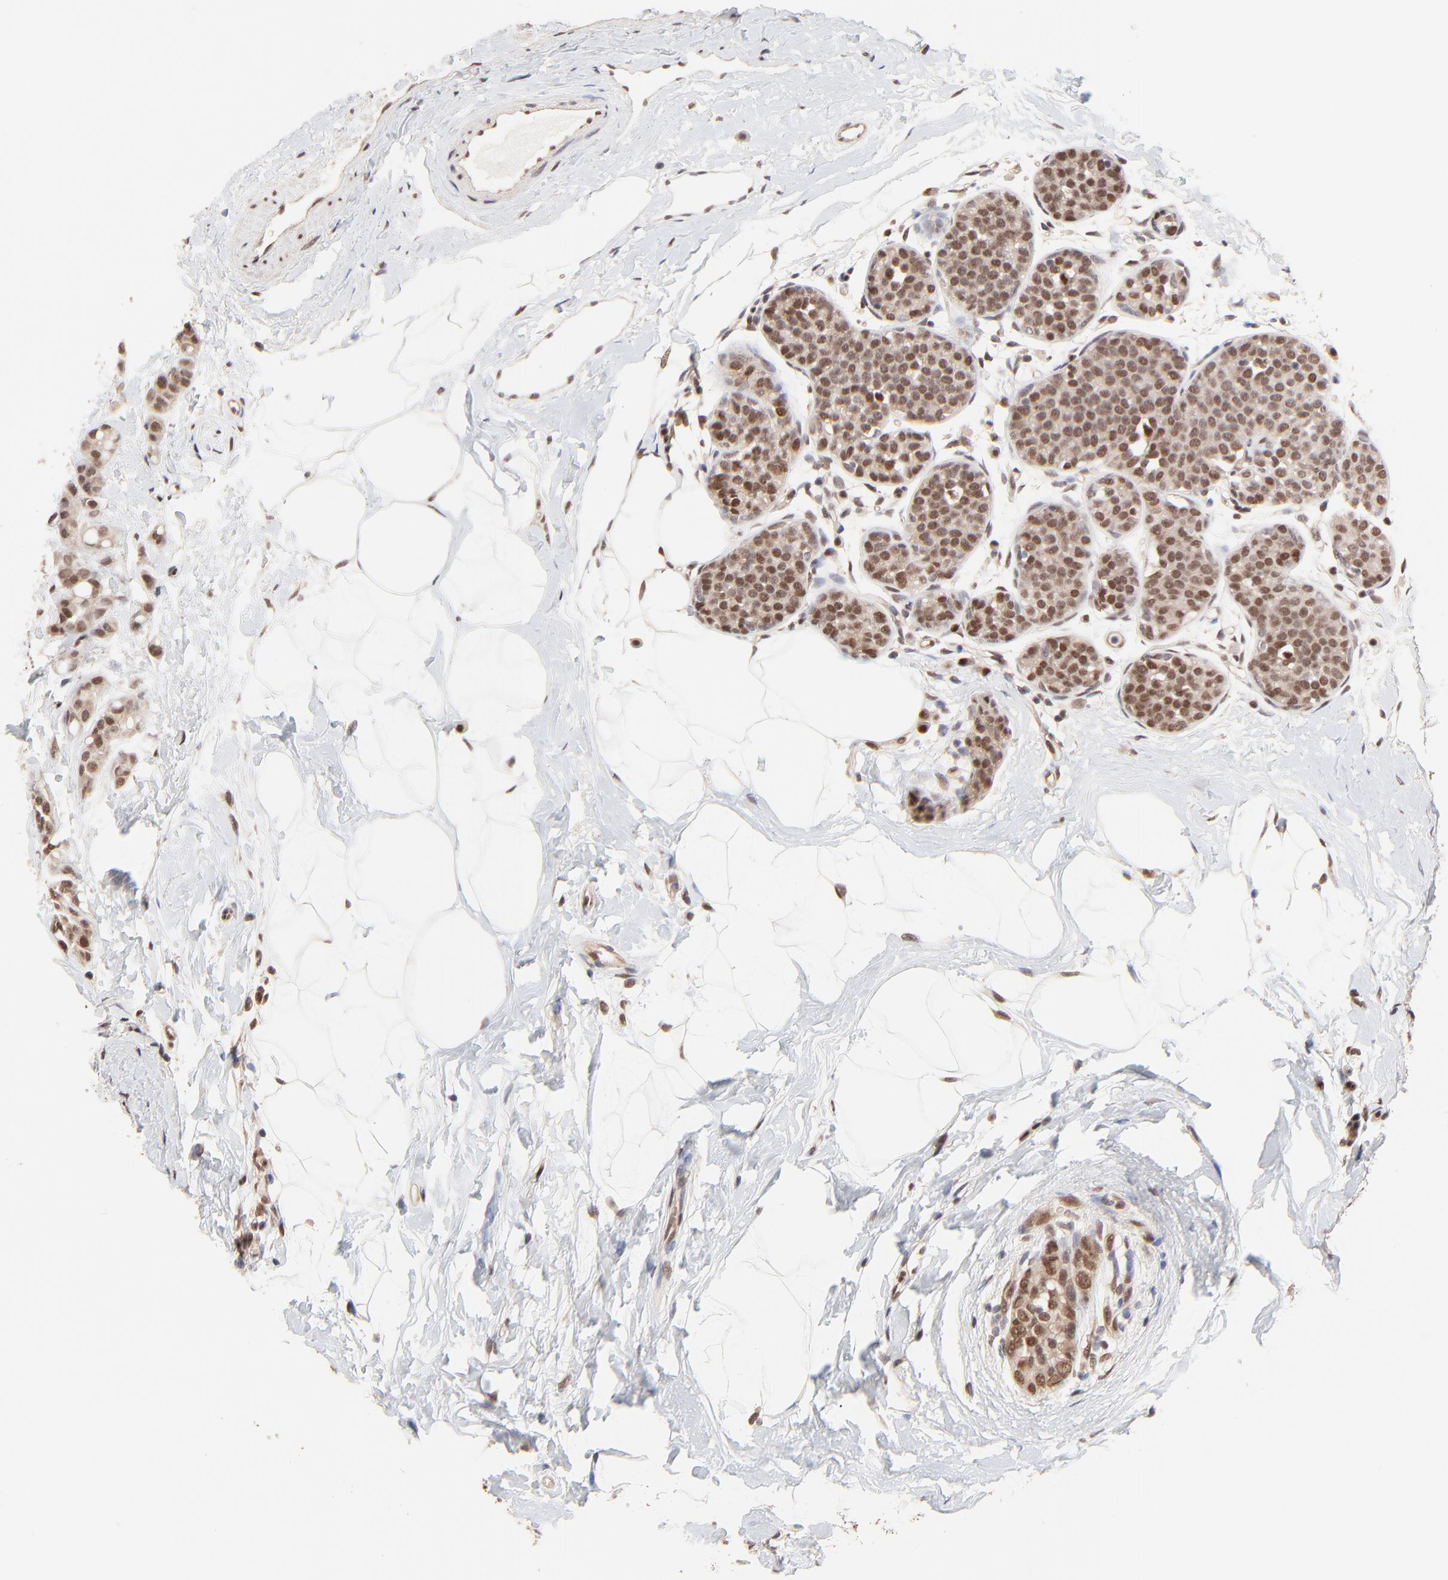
{"staining": {"intensity": "moderate", "quantity": ">75%", "location": "cytoplasmic/membranous,nuclear"}, "tissue": "breast cancer", "cell_type": "Tumor cells", "image_type": "cancer", "snomed": [{"axis": "morphology", "description": "Lobular carcinoma, in situ"}, {"axis": "morphology", "description": "Lobular carcinoma"}, {"axis": "topography", "description": "Breast"}], "caption": "Protein staining of breast lobular carcinoma tissue reveals moderate cytoplasmic/membranous and nuclear staining in about >75% of tumor cells.", "gene": "DSN1", "patient": {"sex": "female", "age": 41}}